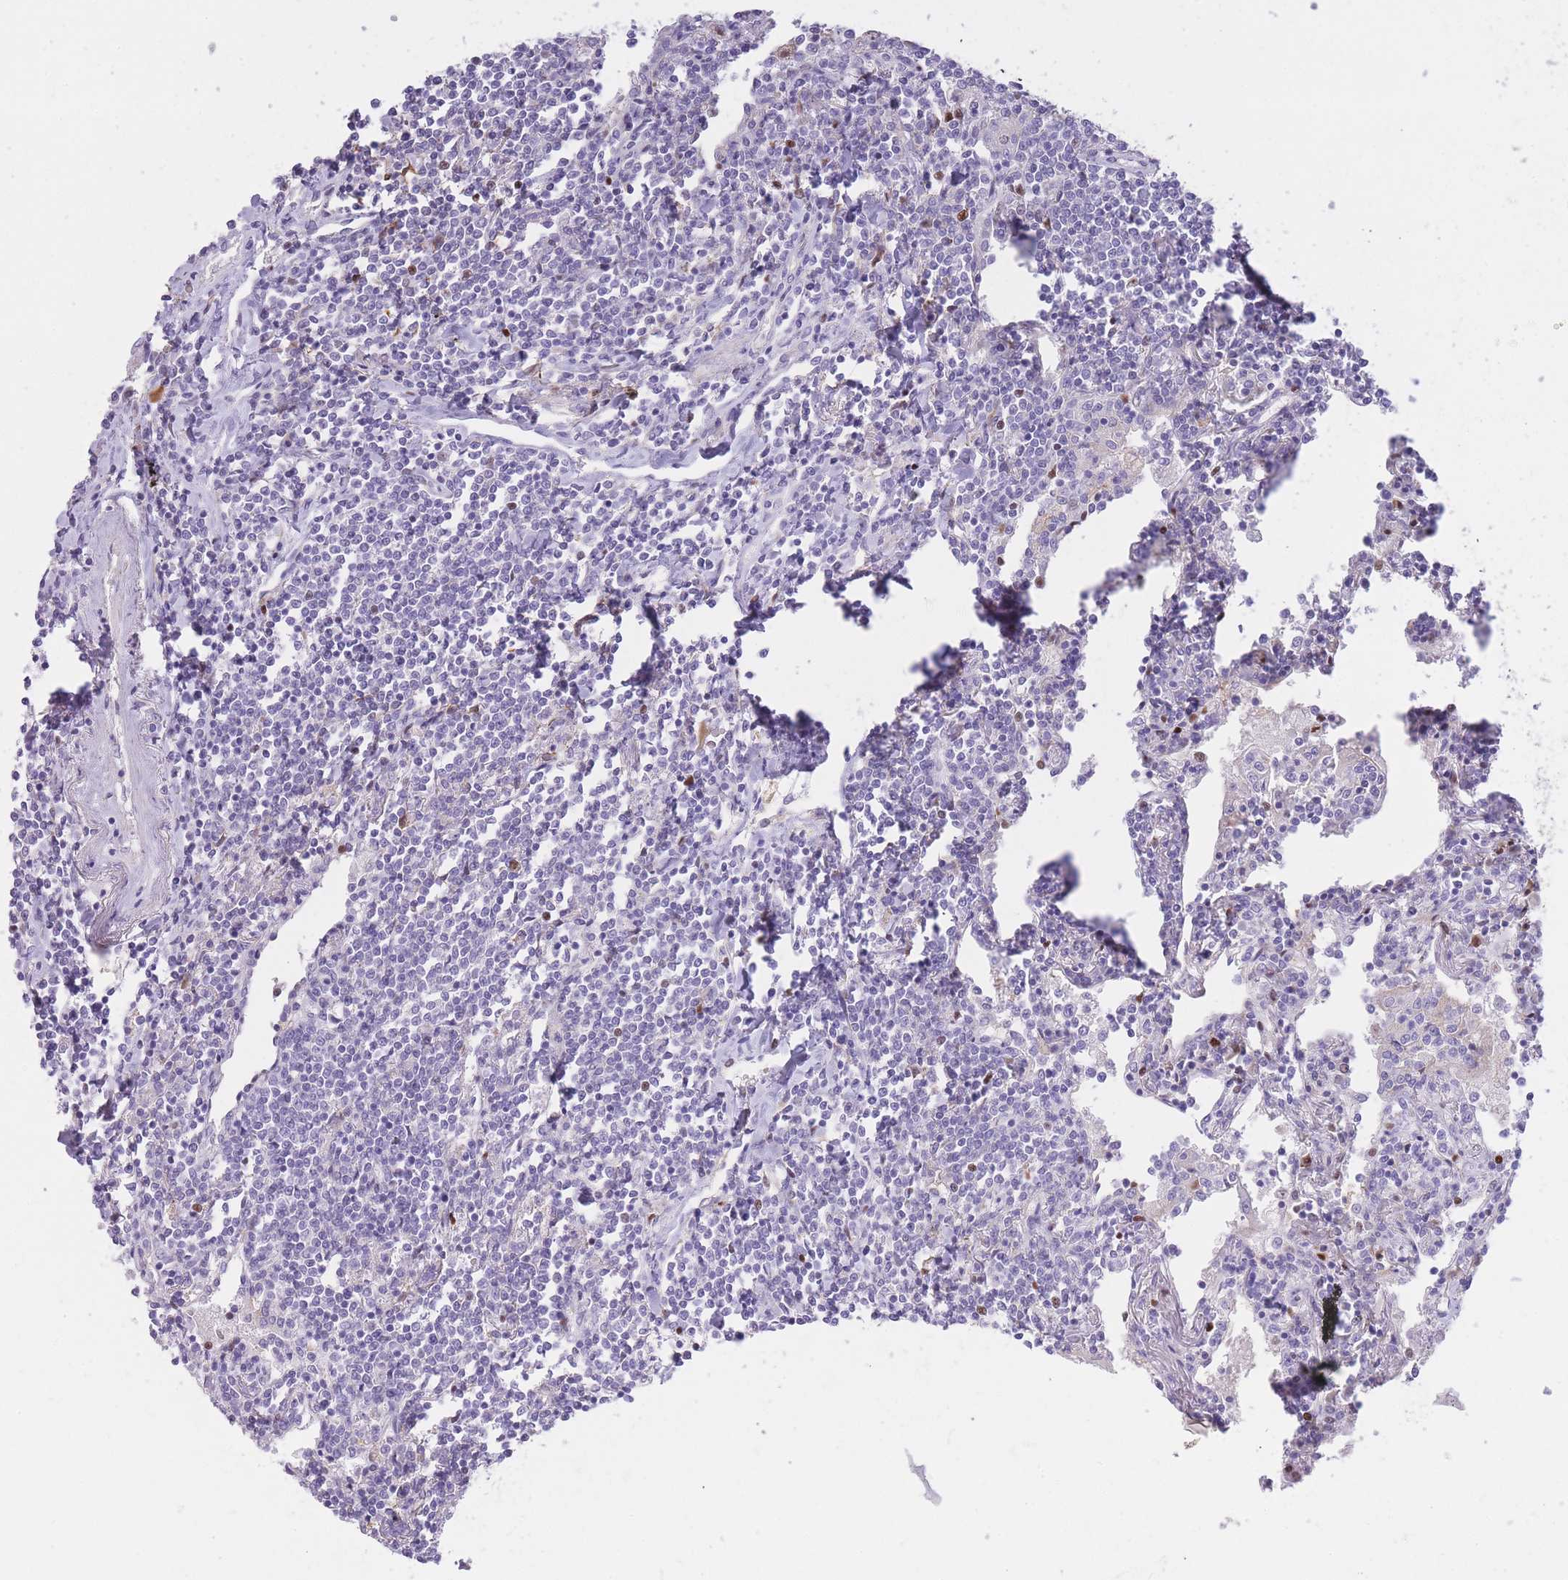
{"staining": {"intensity": "negative", "quantity": "none", "location": "none"}, "tissue": "lymphoma", "cell_type": "Tumor cells", "image_type": "cancer", "snomed": [{"axis": "morphology", "description": "Malignant lymphoma, non-Hodgkin's type, Low grade"}, {"axis": "topography", "description": "Lung"}], "caption": "Immunohistochemistry of low-grade malignant lymphoma, non-Hodgkin's type exhibits no positivity in tumor cells. (DAB IHC visualized using brightfield microscopy, high magnification).", "gene": "IMPG1", "patient": {"sex": "female", "age": 71}}